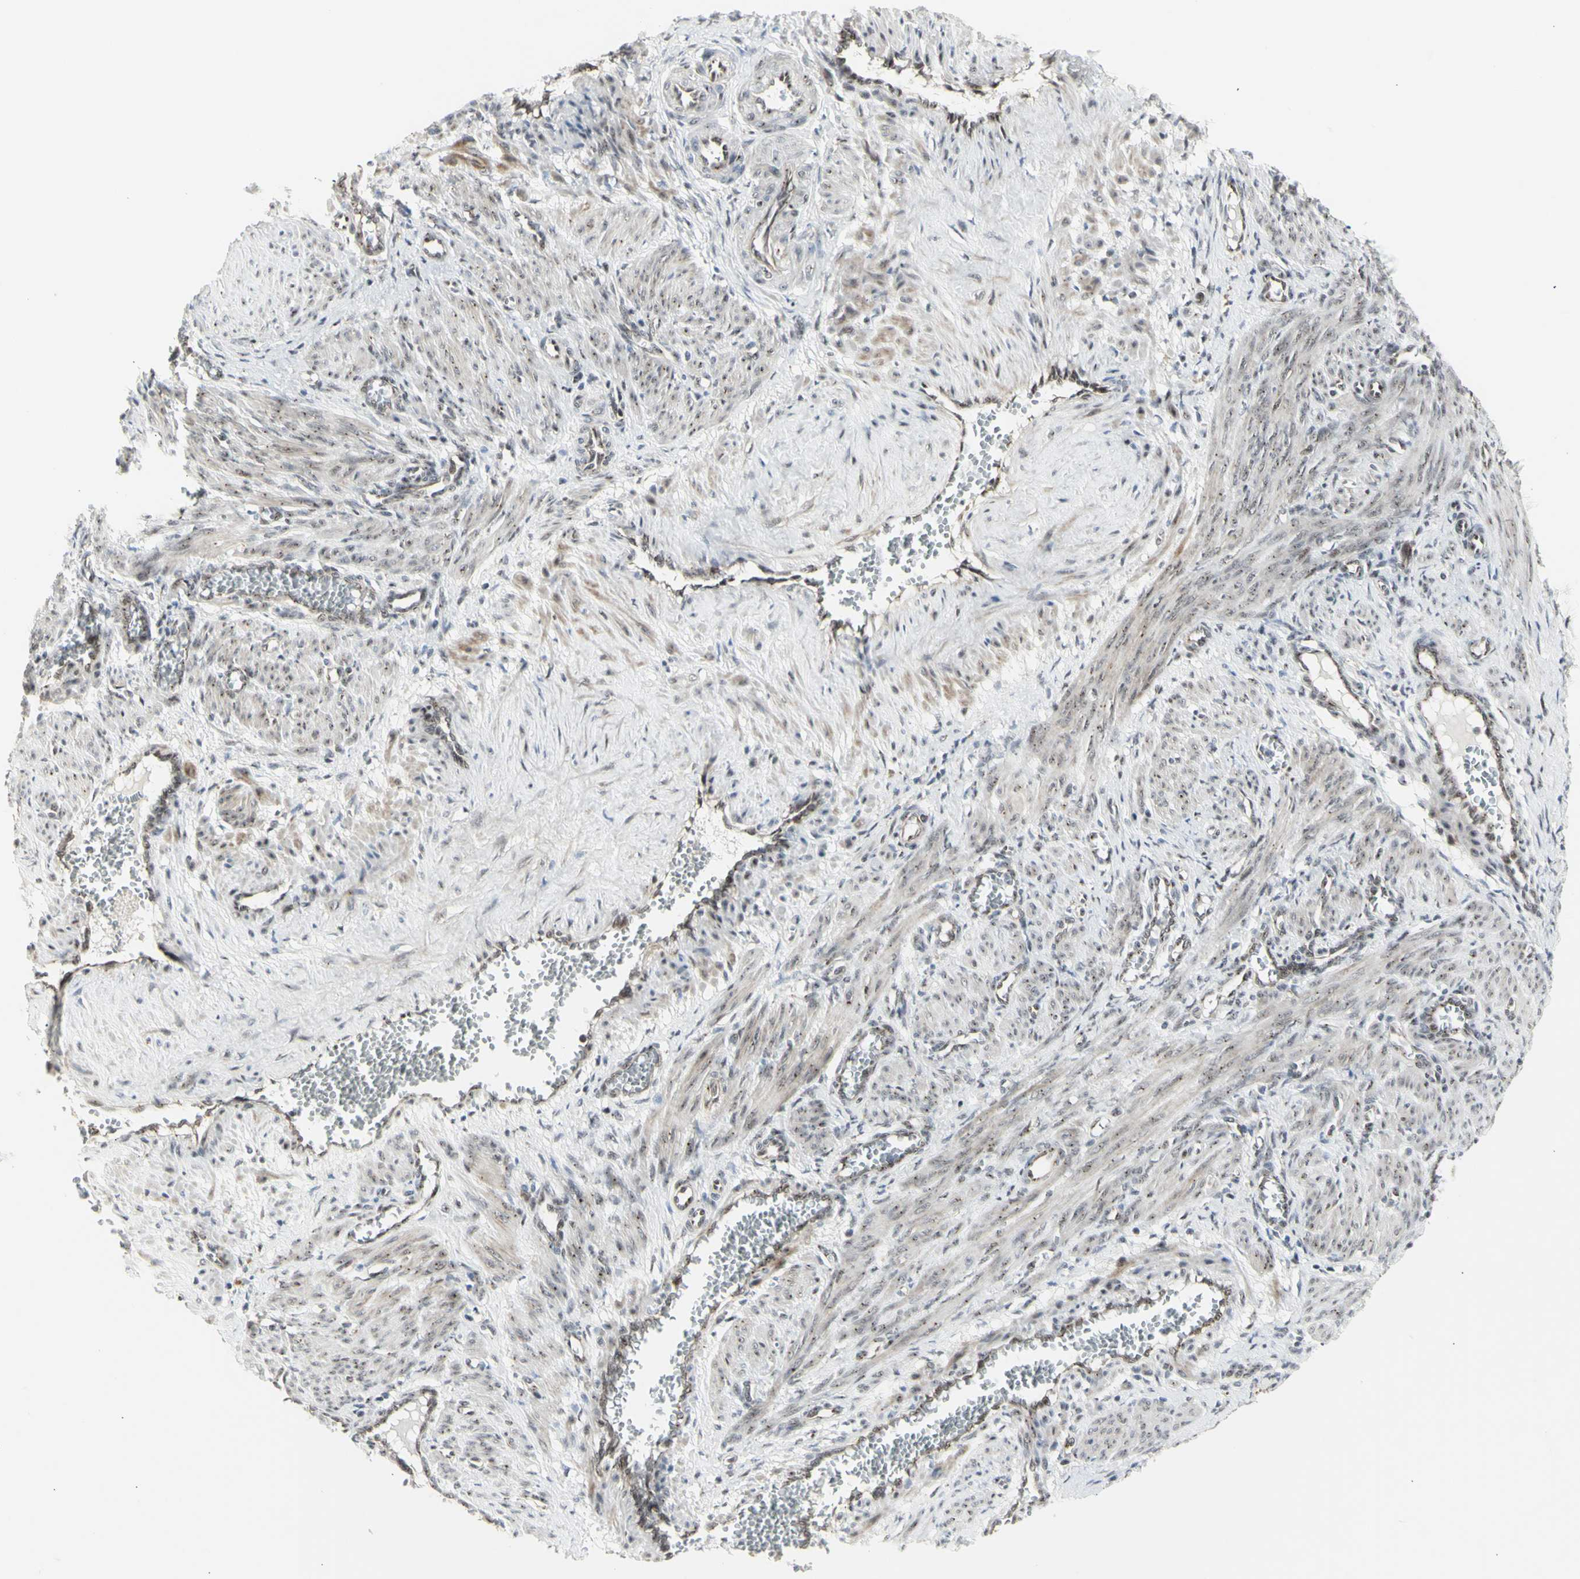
{"staining": {"intensity": "negative", "quantity": "none", "location": "none"}, "tissue": "smooth muscle", "cell_type": "Smooth muscle cells", "image_type": "normal", "snomed": [{"axis": "morphology", "description": "Normal tissue, NOS"}, {"axis": "topography", "description": "Endometrium"}], "caption": "This is an immunohistochemistry (IHC) histopathology image of unremarkable smooth muscle. There is no positivity in smooth muscle cells.", "gene": "DHRS7B", "patient": {"sex": "female", "age": 33}}